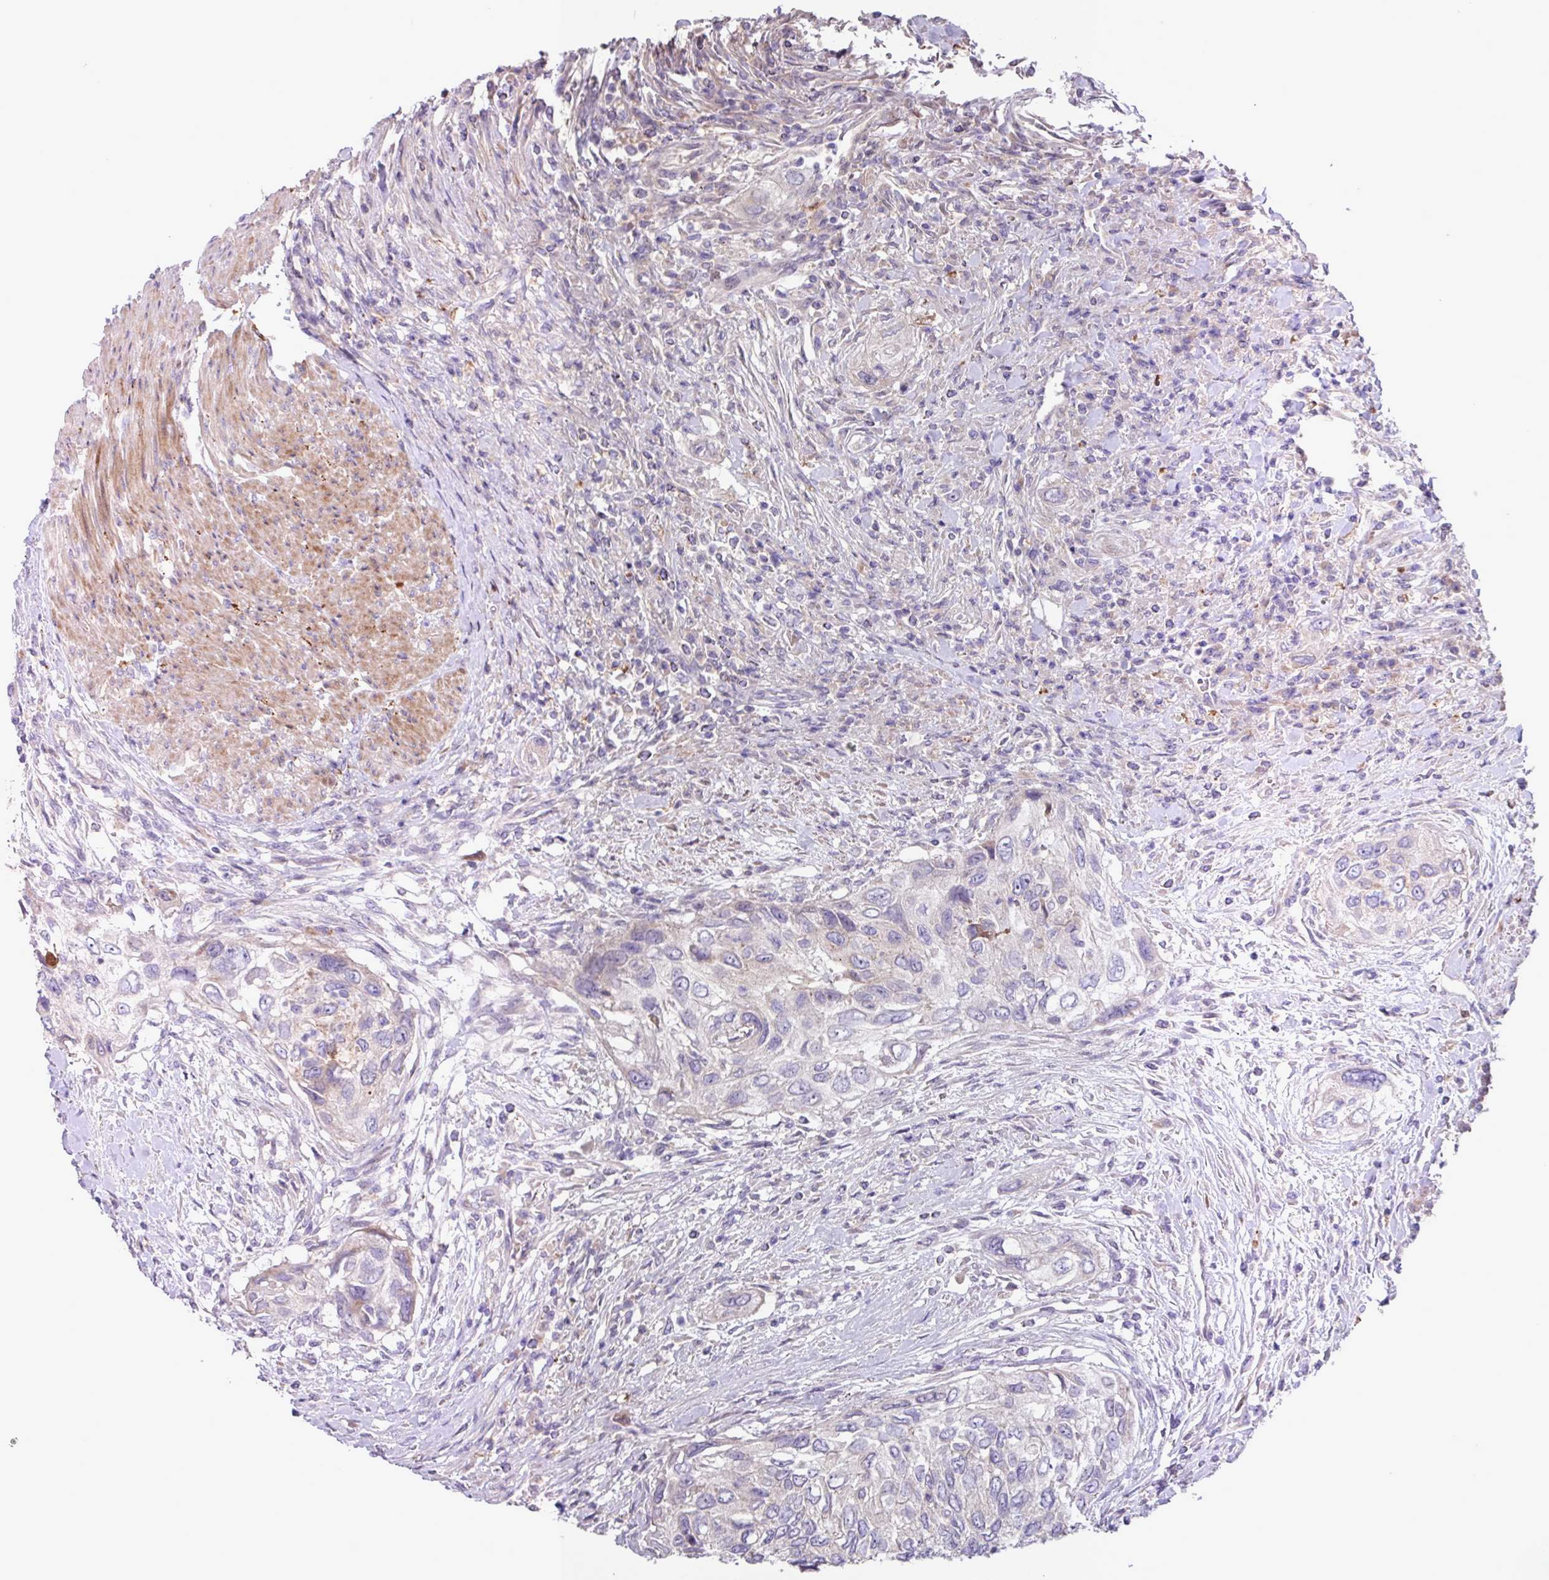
{"staining": {"intensity": "negative", "quantity": "none", "location": "none"}, "tissue": "urothelial cancer", "cell_type": "Tumor cells", "image_type": "cancer", "snomed": [{"axis": "morphology", "description": "Urothelial carcinoma, High grade"}, {"axis": "topography", "description": "Urinary bladder"}], "caption": "High-grade urothelial carcinoma stained for a protein using immunohistochemistry displays no staining tumor cells.", "gene": "IQCJ", "patient": {"sex": "female", "age": 60}}